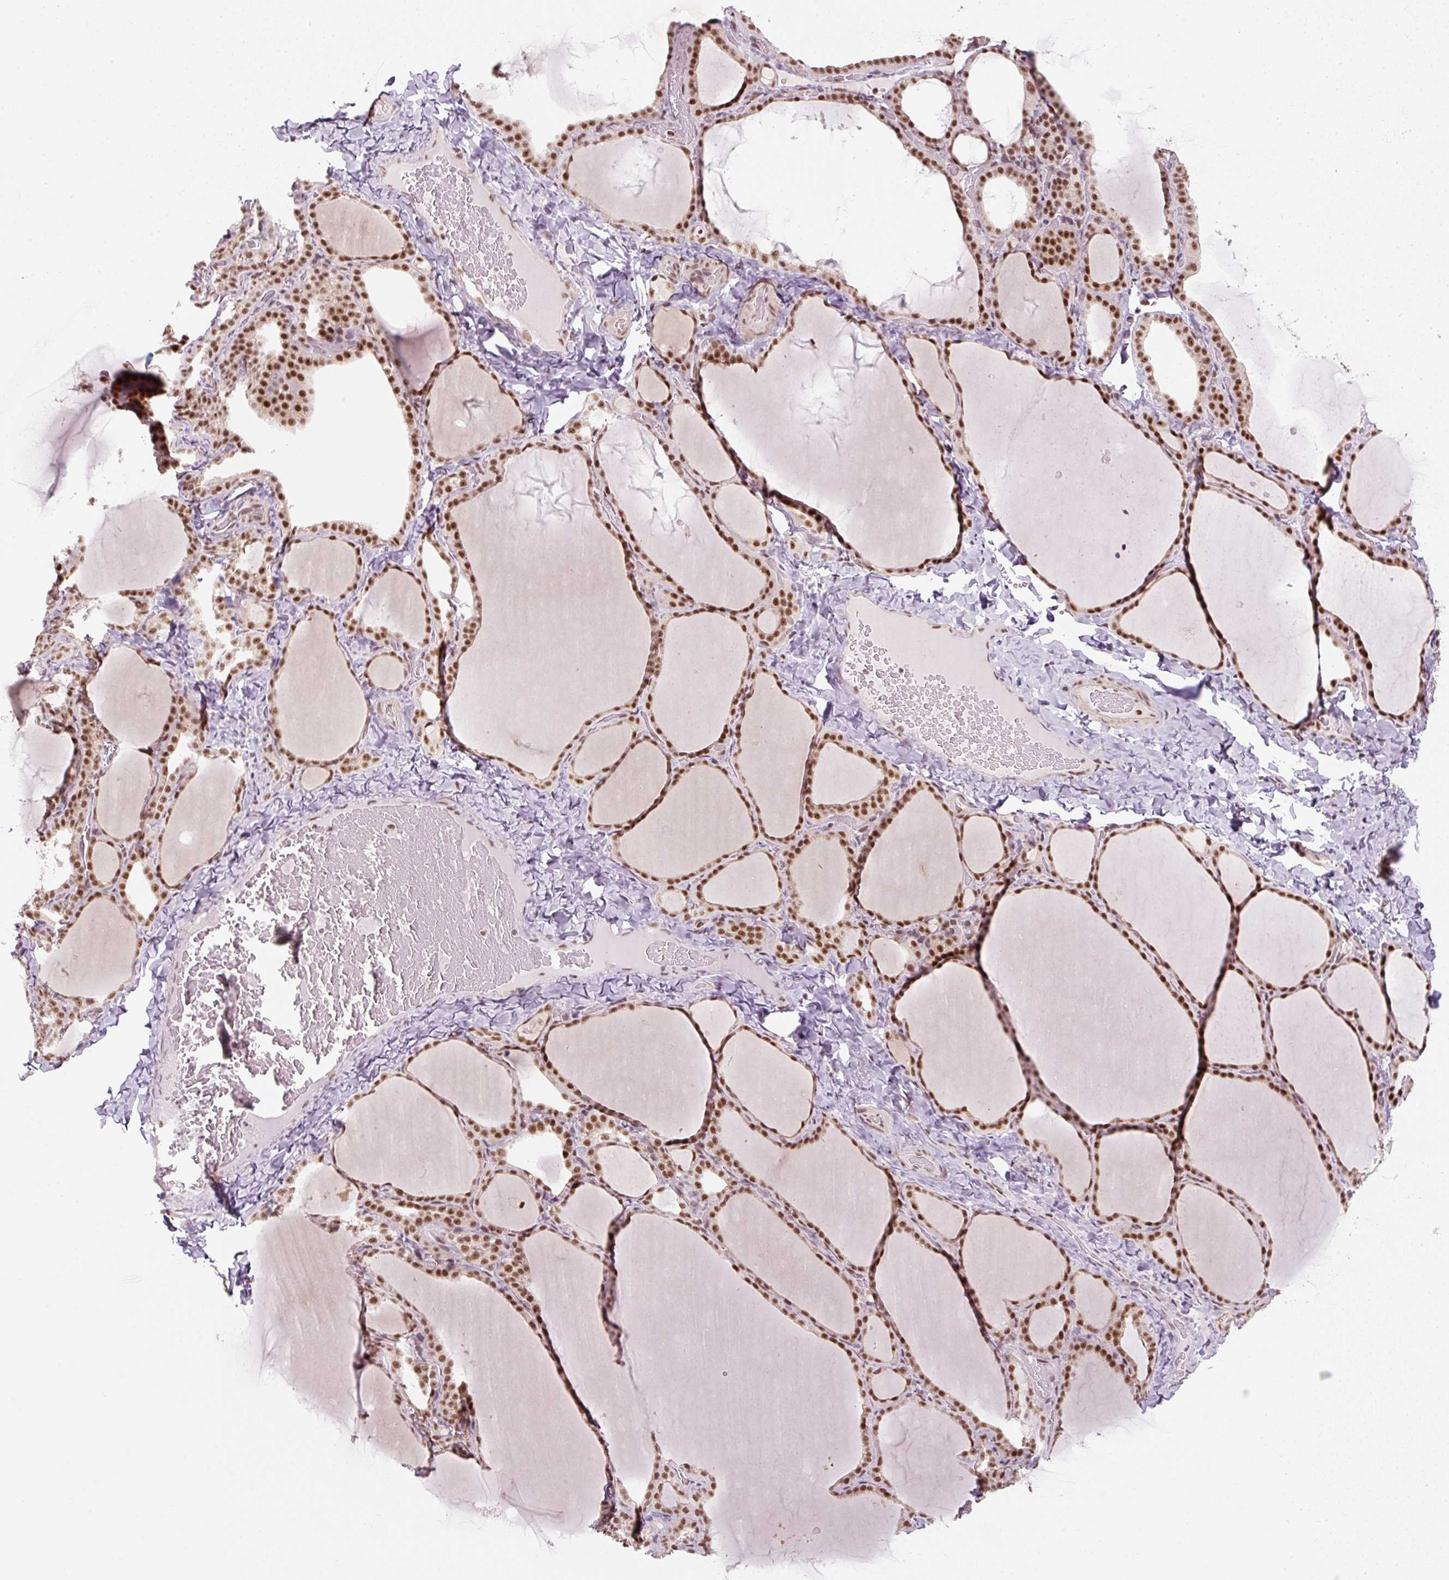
{"staining": {"intensity": "strong", "quantity": ">75%", "location": "nuclear"}, "tissue": "thyroid gland", "cell_type": "Glandular cells", "image_type": "normal", "snomed": [{"axis": "morphology", "description": "Normal tissue, NOS"}, {"axis": "topography", "description": "Thyroid gland"}], "caption": "Thyroid gland was stained to show a protein in brown. There is high levels of strong nuclear positivity in about >75% of glandular cells. (DAB (3,3'-diaminobenzidine) = brown stain, brightfield microscopy at high magnification).", "gene": "U2AF2", "patient": {"sex": "female", "age": 22}}